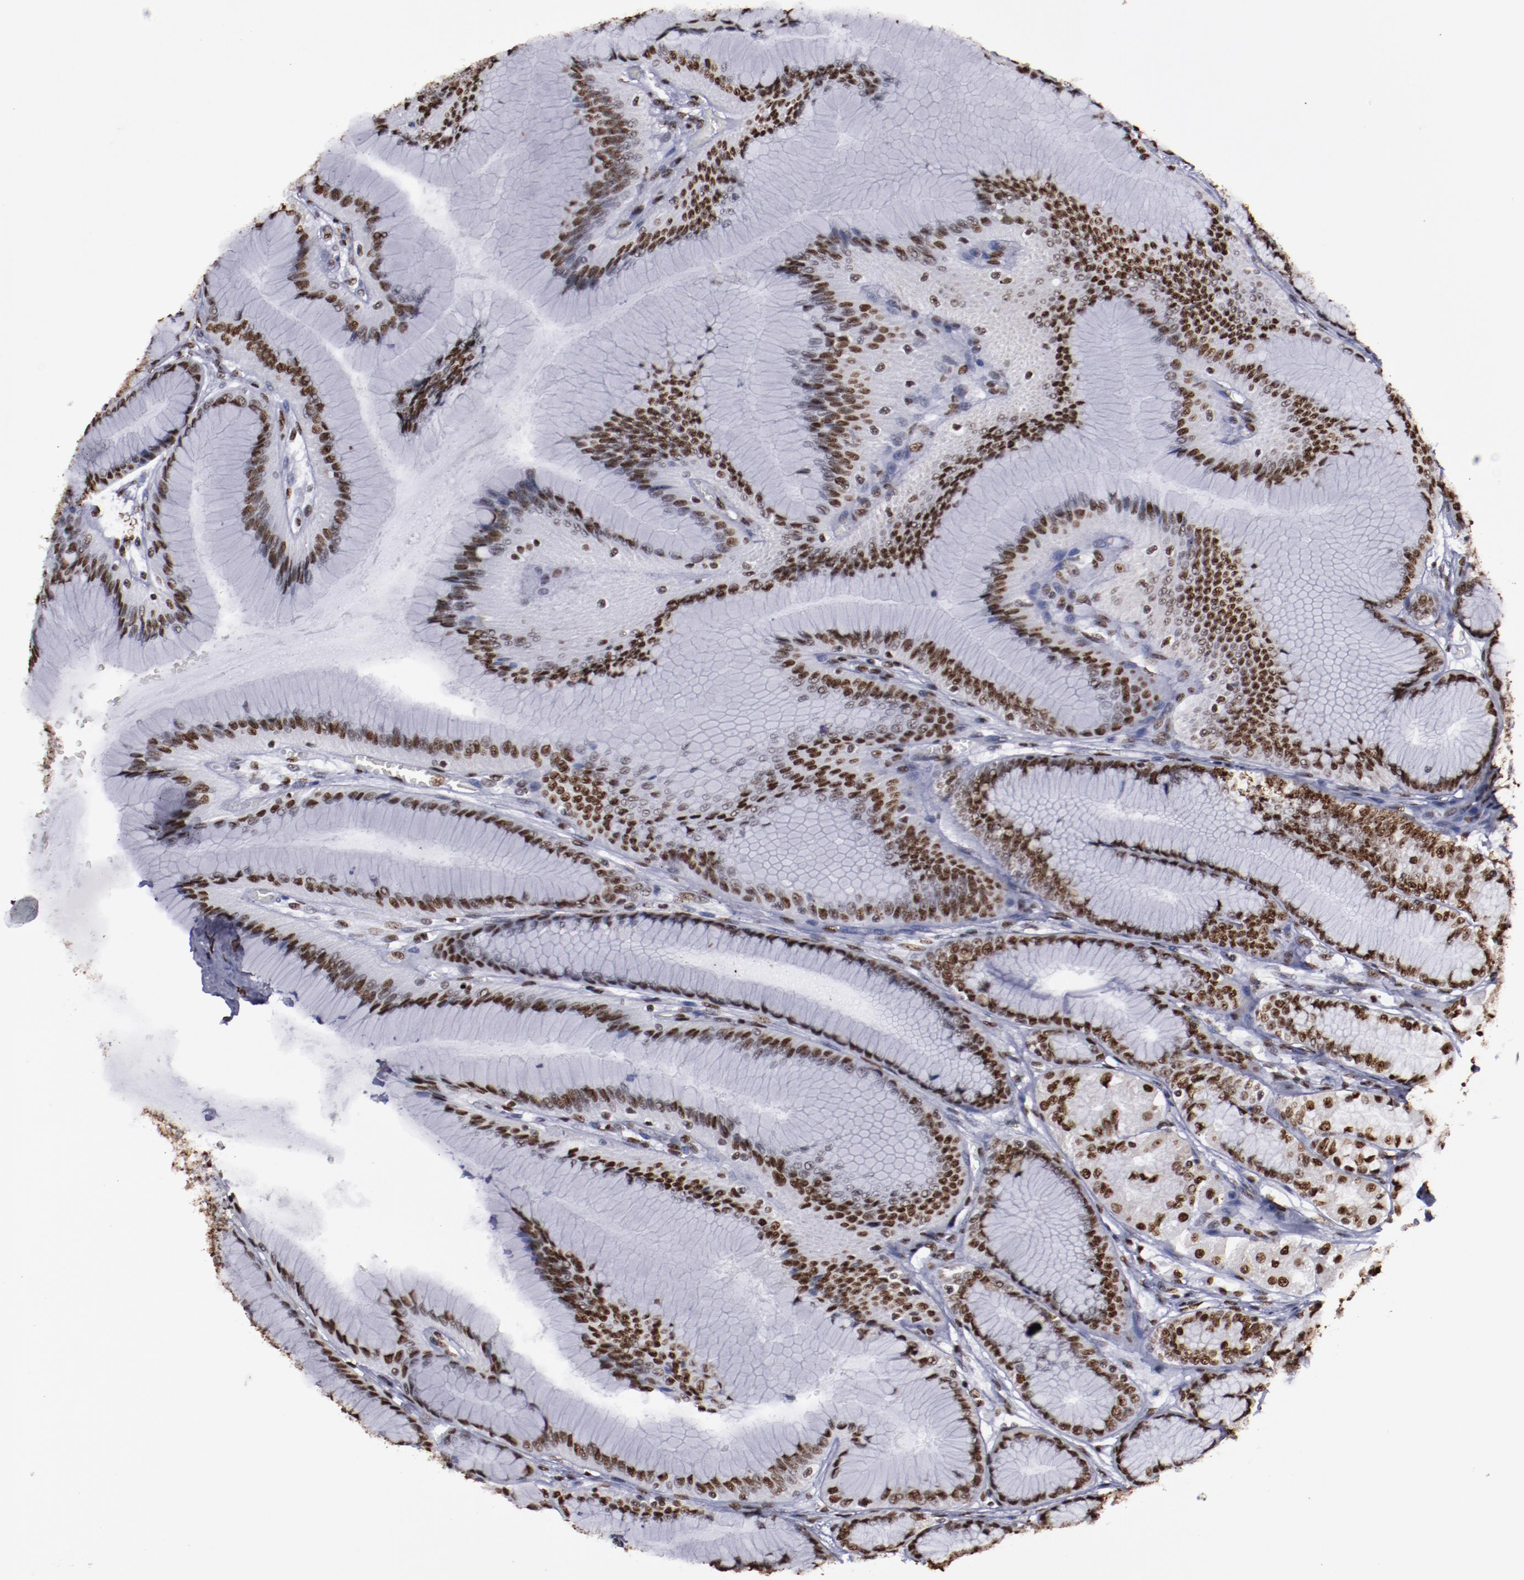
{"staining": {"intensity": "strong", "quantity": ">75%", "location": "nuclear"}, "tissue": "stomach", "cell_type": "Glandular cells", "image_type": "normal", "snomed": [{"axis": "morphology", "description": "Normal tissue, NOS"}, {"axis": "morphology", "description": "Adenocarcinoma, NOS"}, {"axis": "topography", "description": "Stomach"}, {"axis": "topography", "description": "Stomach, lower"}], "caption": "High-power microscopy captured an immunohistochemistry (IHC) photomicrograph of normal stomach, revealing strong nuclear staining in about >75% of glandular cells.", "gene": "HNRNPA1L3", "patient": {"sex": "female", "age": 65}}